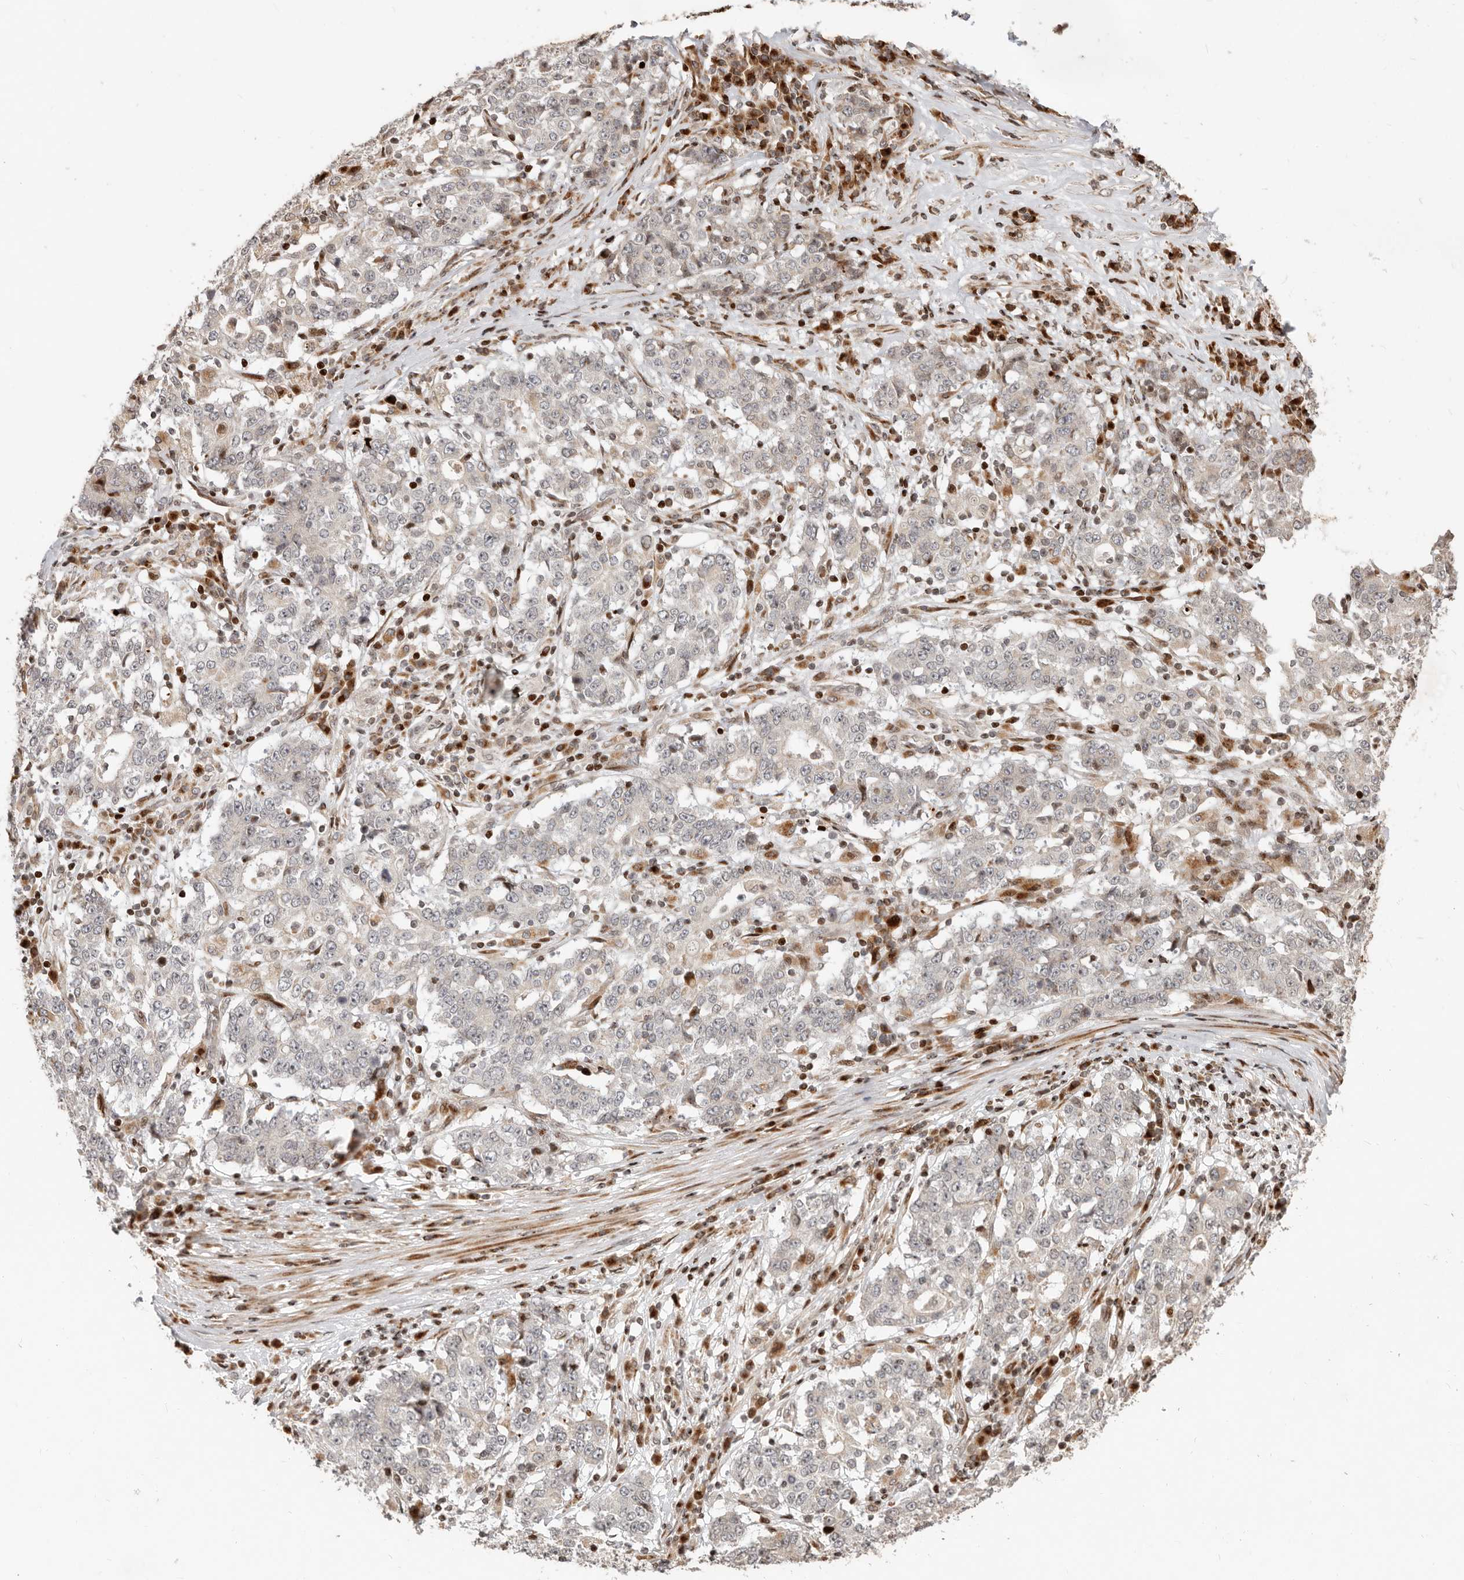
{"staining": {"intensity": "negative", "quantity": "none", "location": "none"}, "tissue": "stomach cancer", "cell_type": "Tumor cells", "image_type": "cancer", "snomed": [{"axis": "morphology", "description": "Adenocarcinoma, NOS"}, {"axis": "topography", "description": "Stomach"}], "caption": "Stomach cancer (adenocarcinoma) was stained to show a protein in brown. There is no significant expression in tumor cells.", "gene": "TRIM4", "patient": {"sex": "male", "age": 59}}